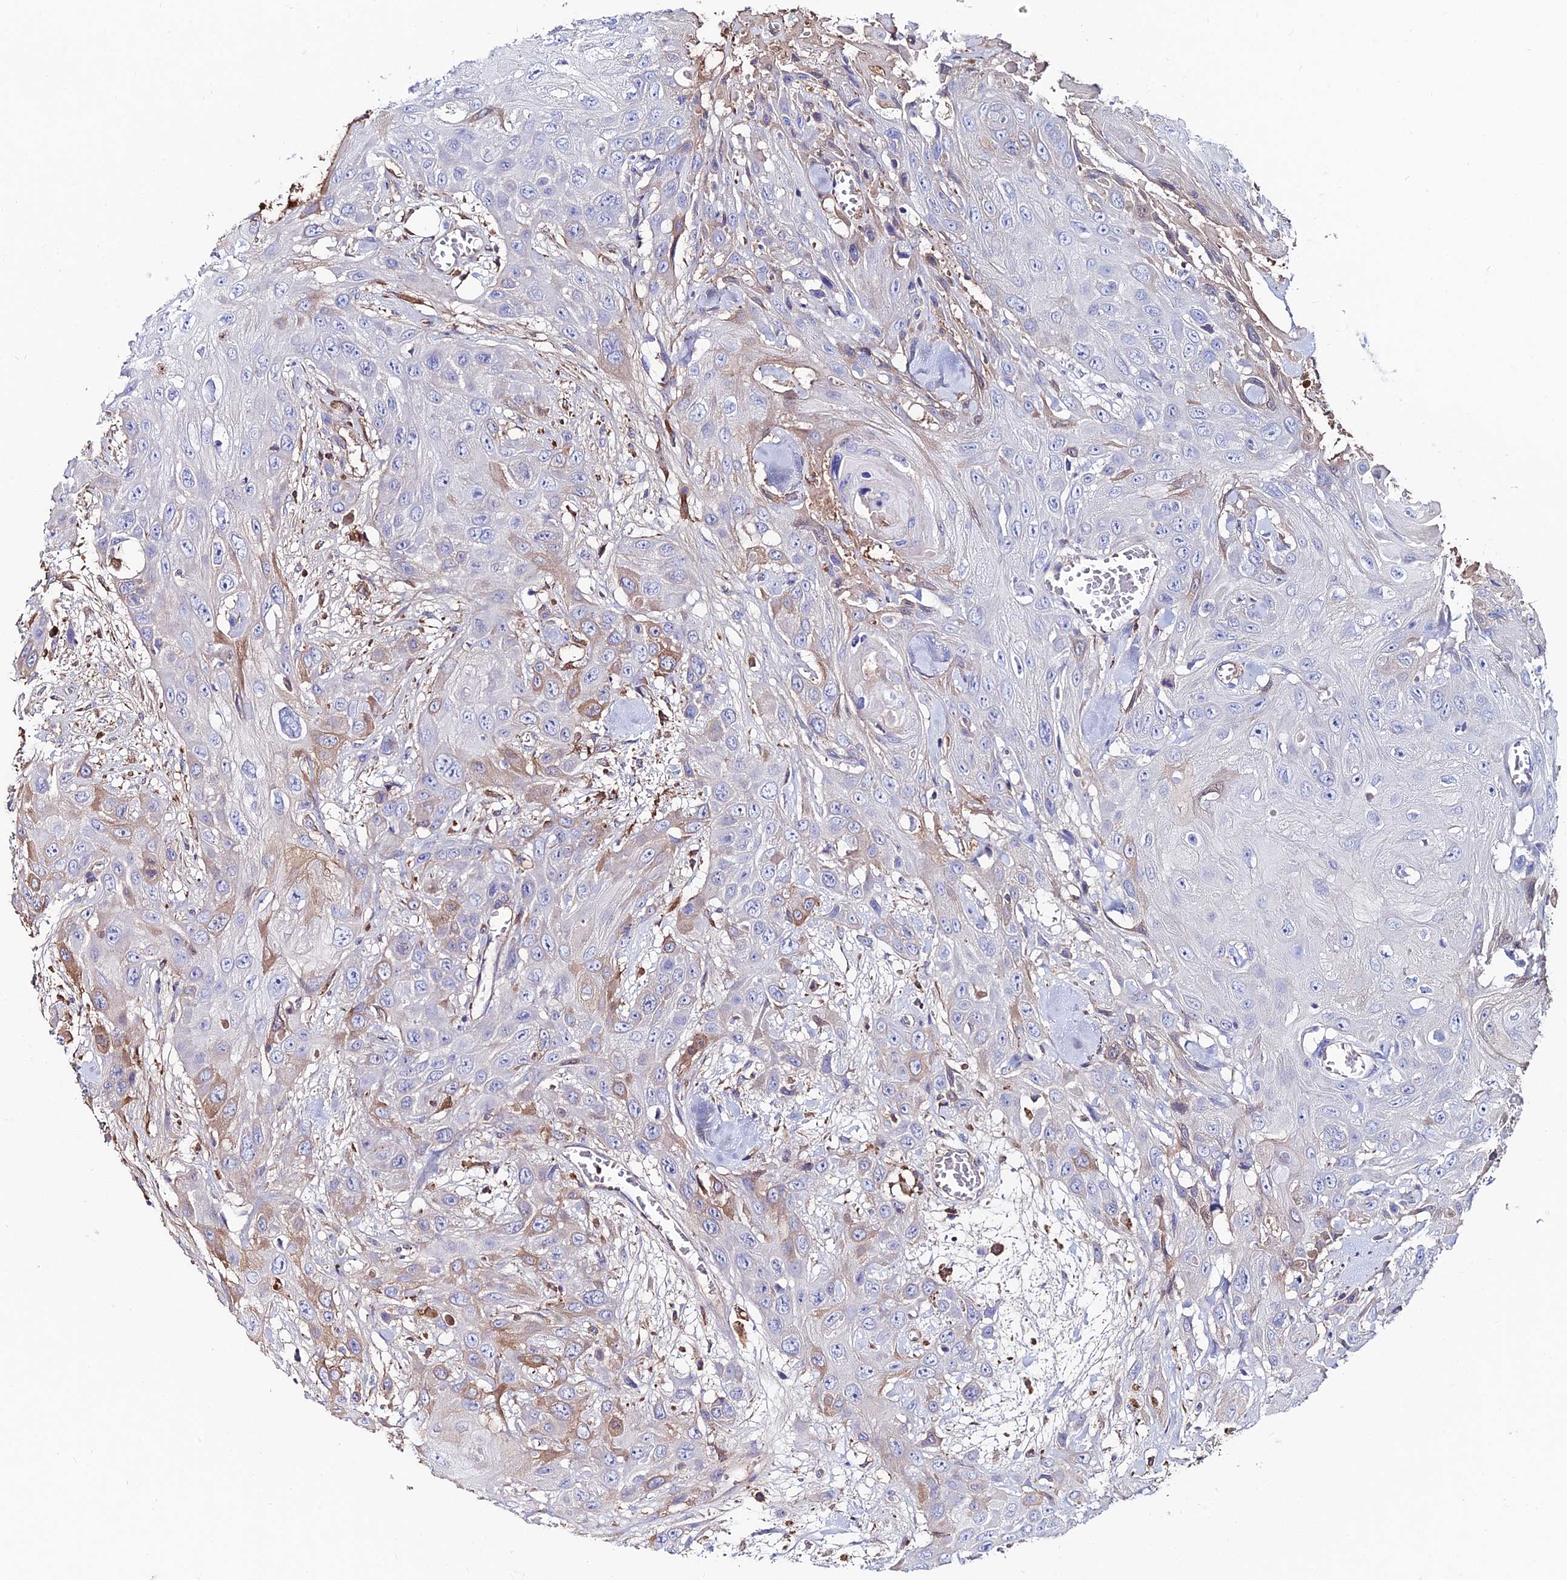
{"staining": {"intensity": "moderate", "quantity": "<25%", "location": "cytoplasmic/membranous"}, "tissue": "head and neck cancer", "cell_type": "Tumor cells", "image_type": "cancer", "snomed": [{"axis": "morphology", "description": "Squamous cell carcinoma, NOS"}, {"axis": "topography", "description": "Head-Neck"}], "caption": "Protein staining demonstrates moderate cytoplasmic/membranous positivity in about <25% of tumor cells in squamous cell carcinoma (head and neck).", "gene": "SLC25A16", "patient": {"sex": "male", "age": 81}}